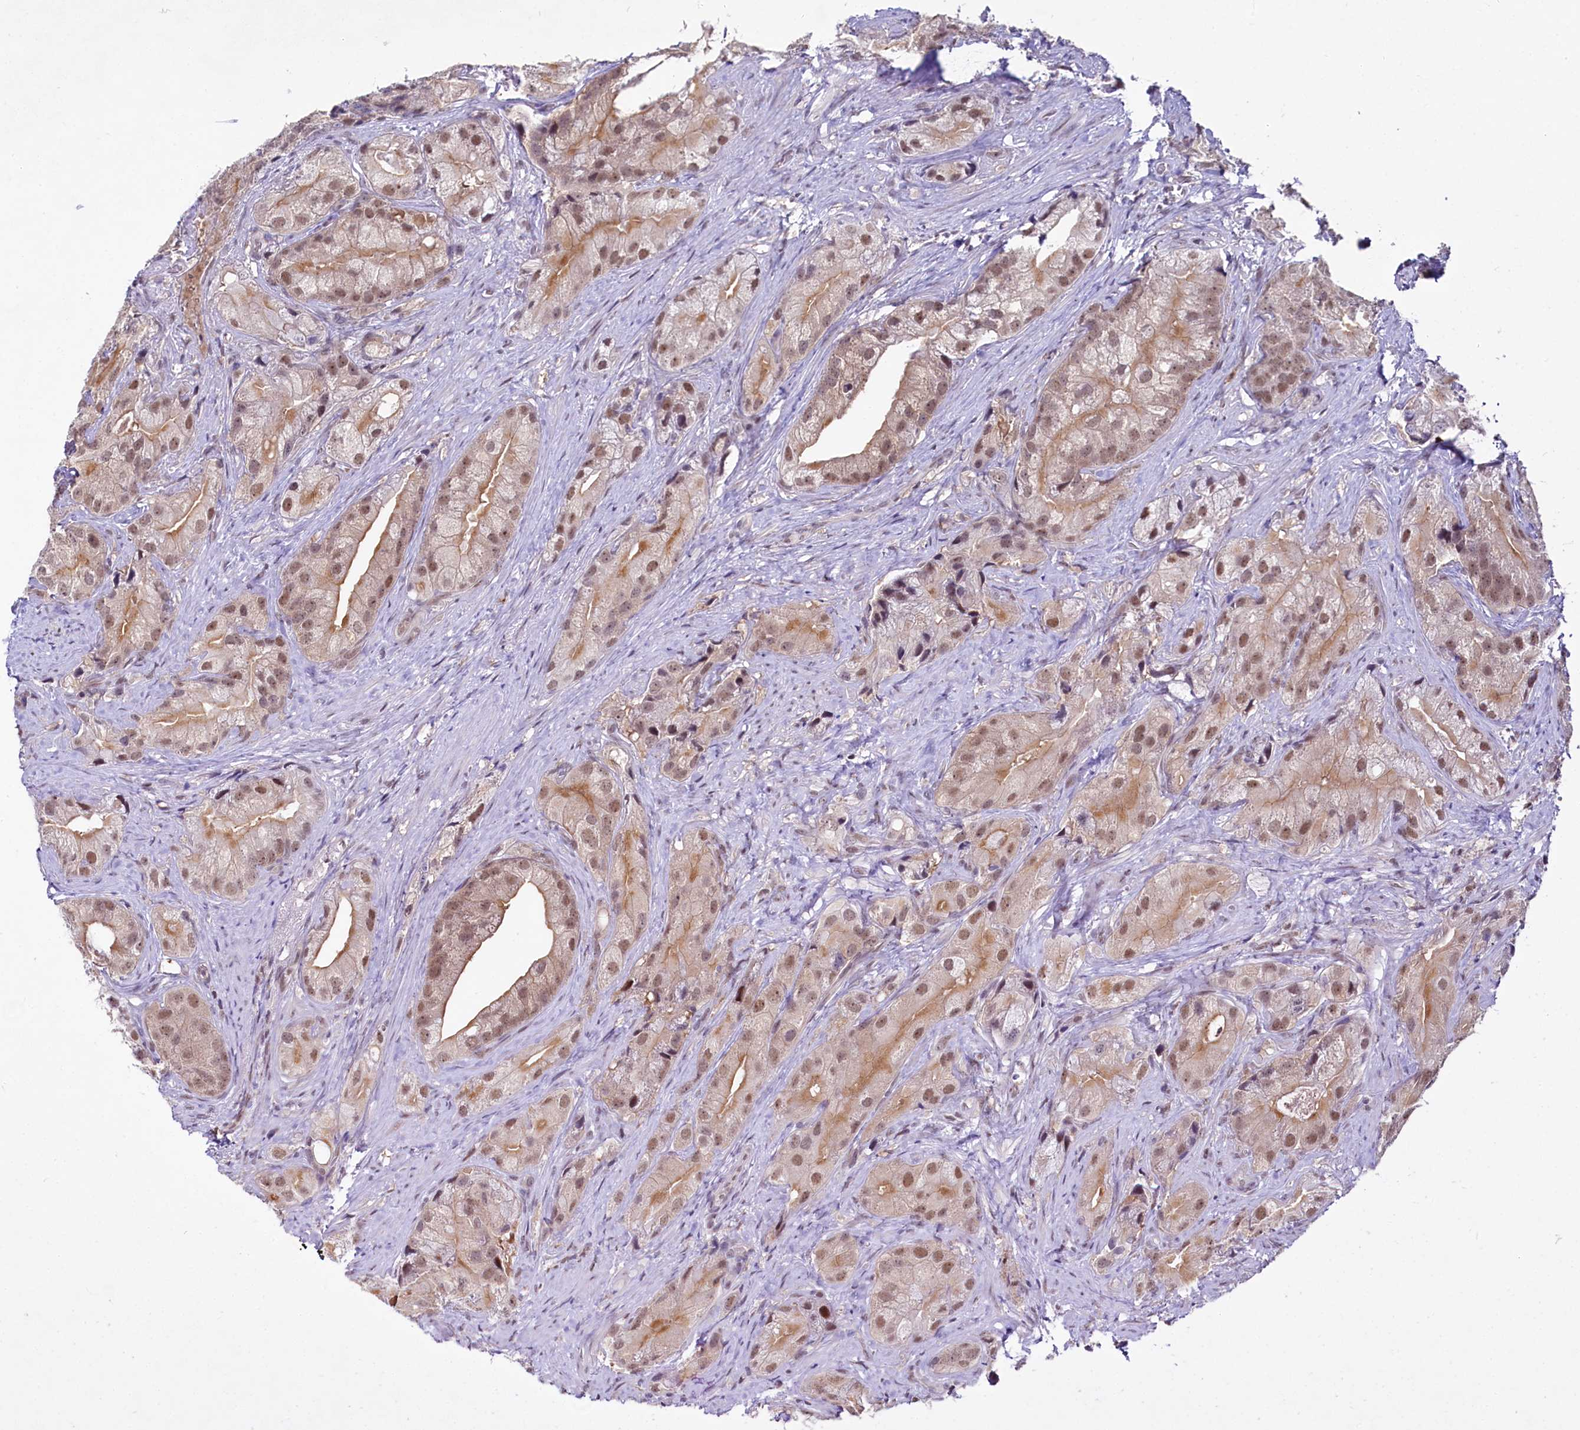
{"staining": {"intensity": "moderate", "quantity": ">75%", "location": "cytoplasmic/membranous,nuclear"}, "tissue": "prostate cancer", "cell_type": "Tumor cells", "image_type": "cancer", "snomed": [{"axis": "morphology", "description": "Adenocarcinoma, Low grade"}, {"axis": "topography", "description": "Prostate"}], "caption": "Immunohistochemistry (IHC) histopathology image of prostate cancer stained for a protein (brown), which reveals medium levels of moderate cytoplasmic/membranous and nuclear staining in approximately >75% of tumor cells.", "gene": "SCAF11", "patient": {"sex": "male", "age": 71}}